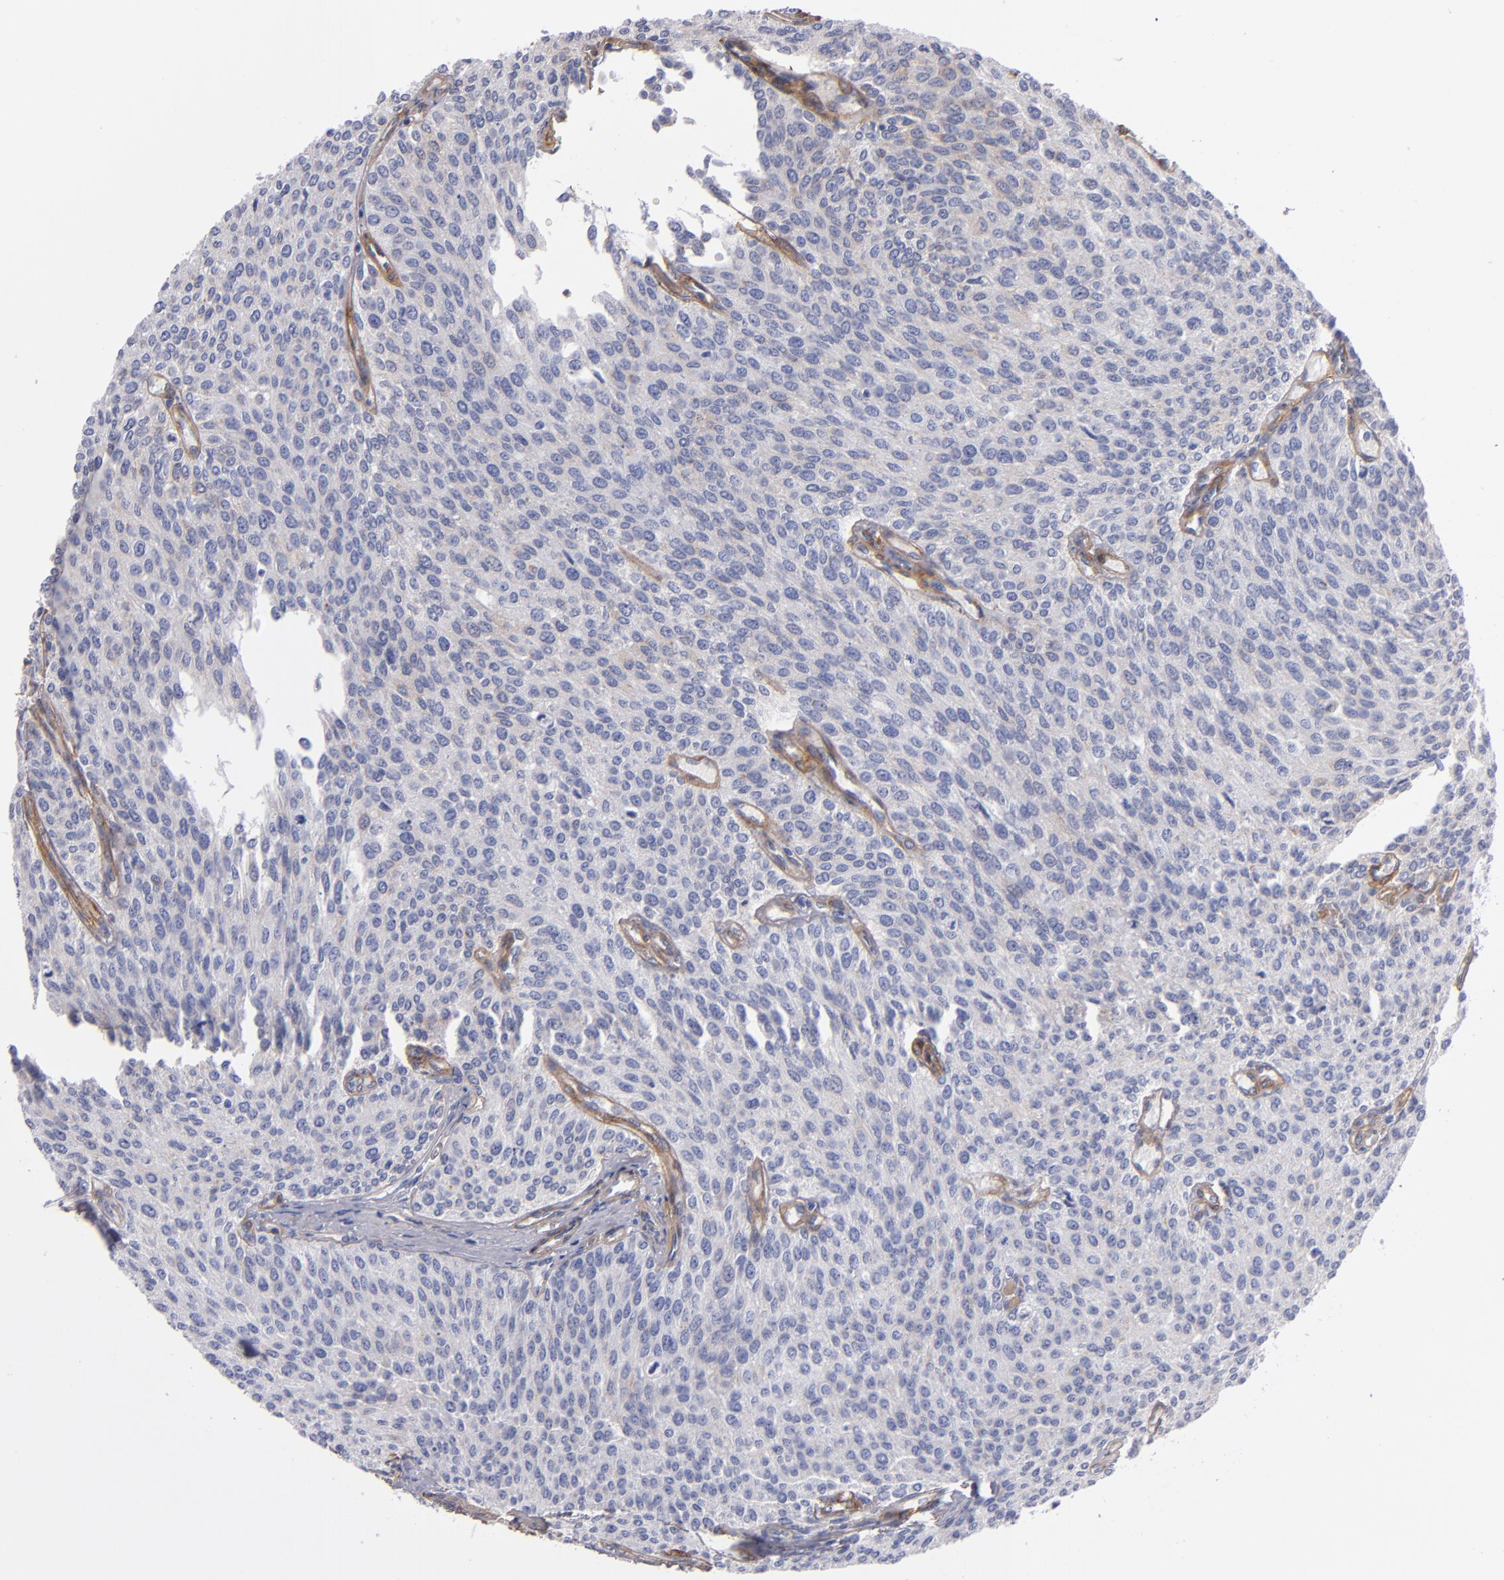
{"staining": {"intensity": "negative", "quantity": "none", "location": "none"}, "tissue": "urothelial cancer", "cell_type": "Tumor cells", "image_type": "cancer", "snomed": [{"axis": "morphology", "description": "Urothelial carcinoma, Low grade"}, {"axis": "topography", "description": "Urinary bladder"}], "caption": "Human urothelial cancer stained for a protein using immunohistochemistry exhibits no expression in tumor cells.", "gene": "LAMC1", "patient": {"sex": "female", "age": 73}}